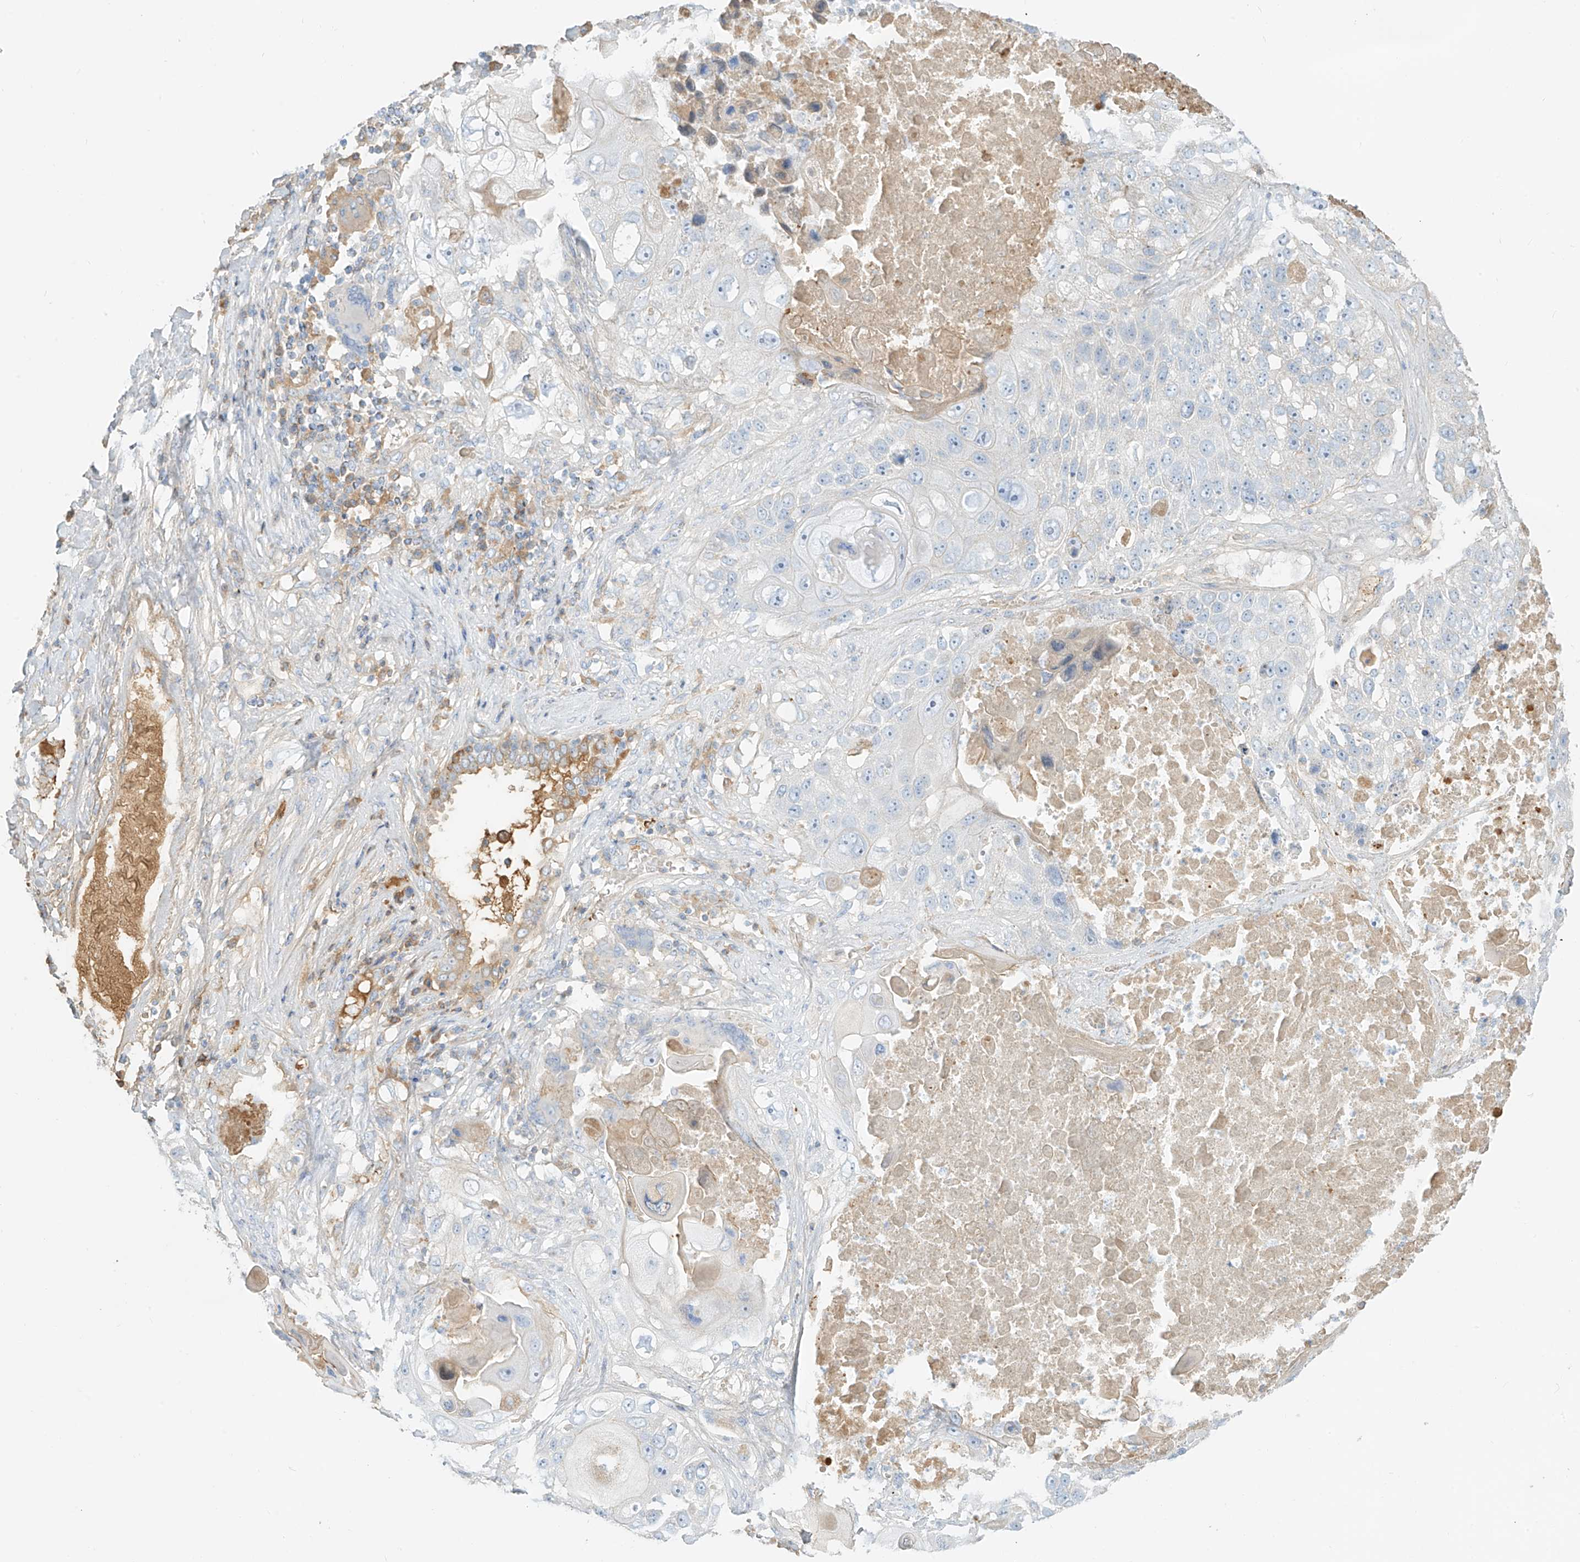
{"staining": {"intensity": "negative", "quantity": "none", "location": "none"}, "tissue": "lung cancer", "cell_type": "Tumor cells", "image_type": "cancer", "snomed": [{"axis": "morphology", "description": "Squamous cell carcinoma, NOS"}, {"axis": "topography", "description": "Lung"}], "caption": "Micrograph shows no protein staining in tumor cells of lung cancer tissue.", "gene": "OCSTAMP", "patient": {"sex": "male", "age": 61}}